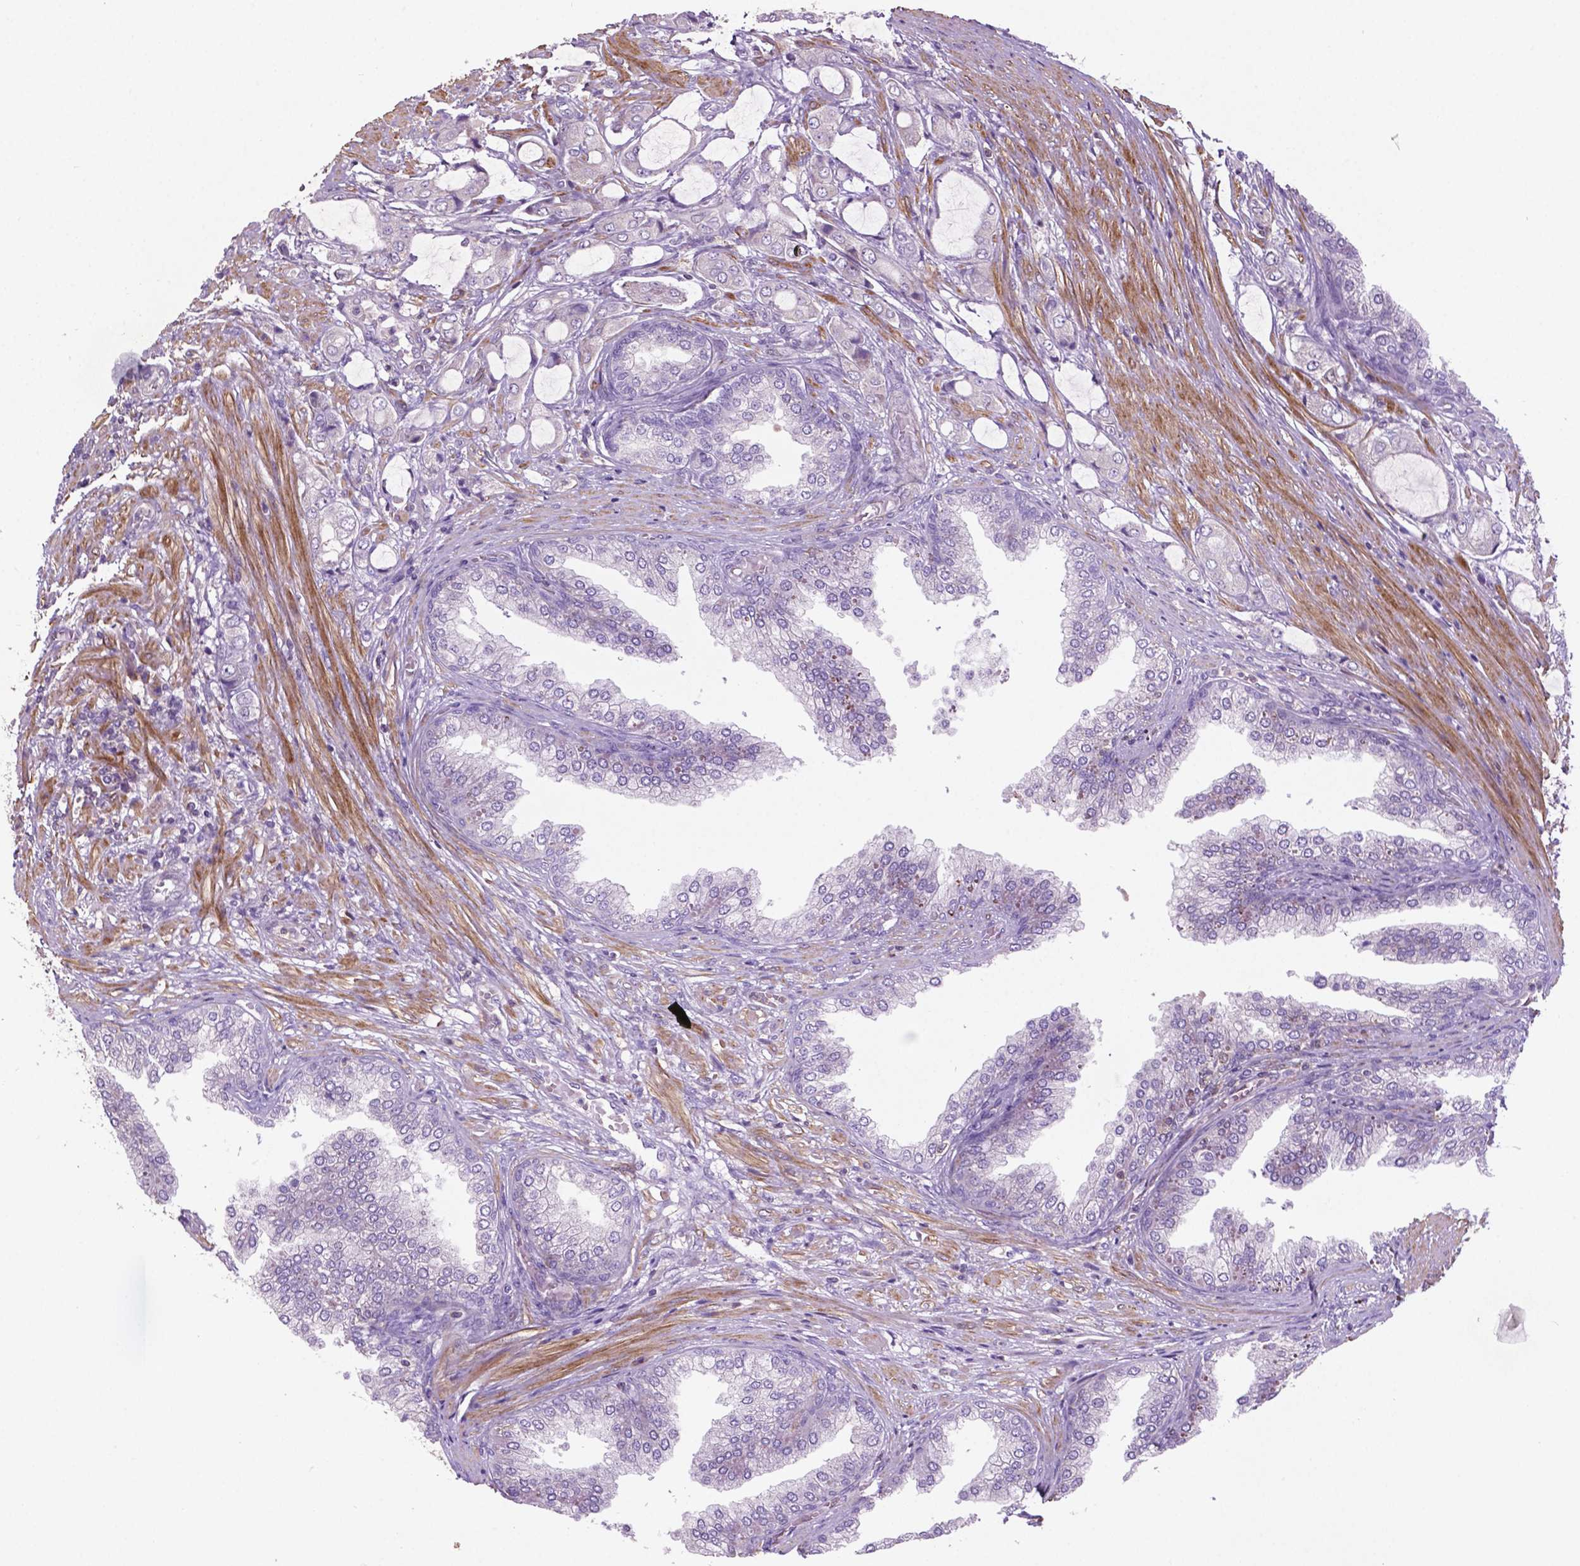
{"staining": {"intensity": "negative", "quantity": "none", "location": "none"}, "tissue": "prostate cancer", "cell_type": "Tumor cells", "image_type": "cancer", "snomed": [{"axis": "morphology", "description": "Adenocarcinoma, NOS"}, {"axis": "topography", "description": "Prostate"}], "caption": "High magnification brightfield microscopy of prostate cancer (adenocarcinoma) stained with DAB (brown) and counterstained with hematoxylin (blue): tumor cells show no significant positivity.", "gene": "BMP4", "patient": {"sex": "male", "age": 63}}